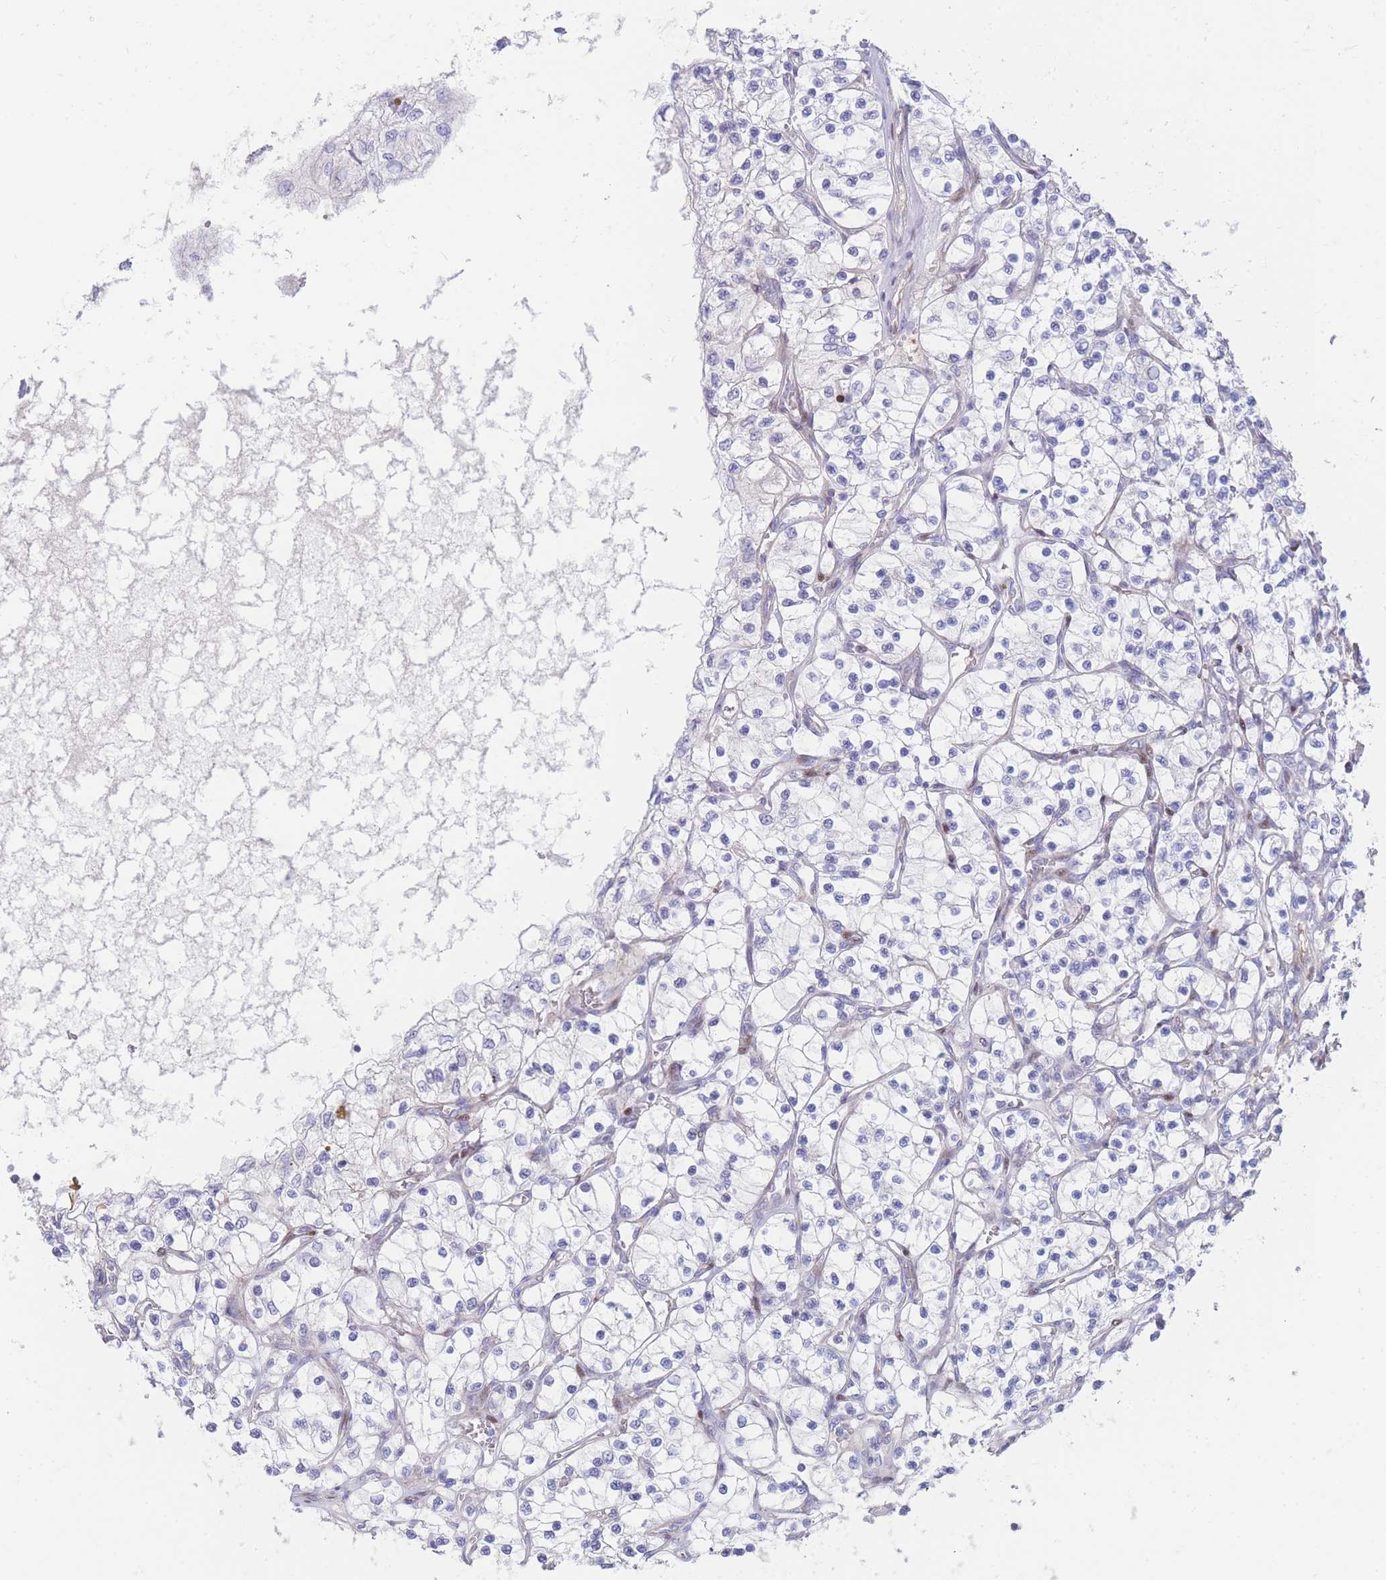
{"staining": {"intensity": "negative", "quantity": "none", "location": "none"}, "tissue": "renal cancer", "cell_type": "Tumor cells", "image_type": "cancer", "snomed": [{"axis": "morphology", "description": "Adenocarcinoma, NOS"}, {"axis": "topography", "description": "Kidney"}], "caption": "Renal cancer was stained to show a protein in brown. There is no significant staining in tumor cells.", "gene": "GPAM", "patient": {"sex": "female", "age": 69}}